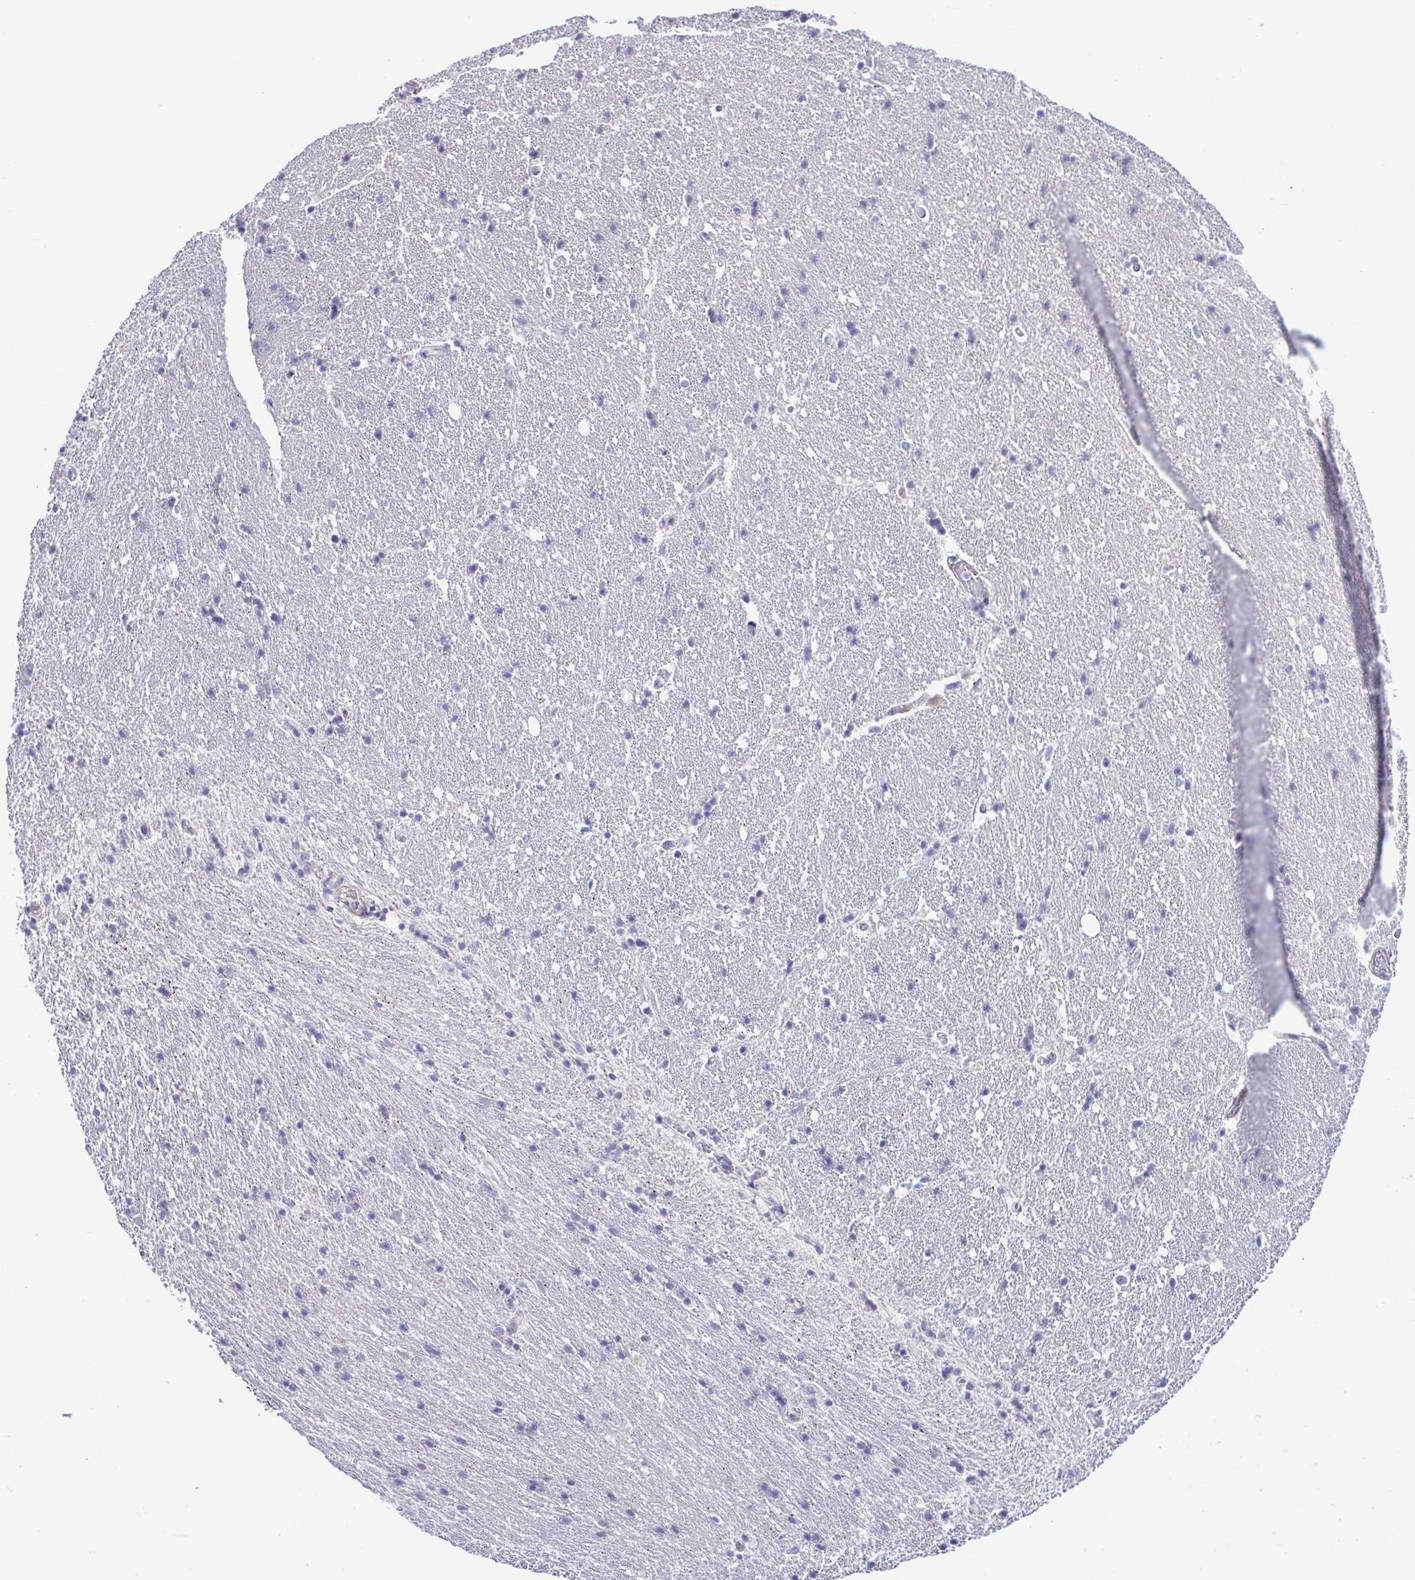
{"staining": {"intensity": "negative", "quantity": "none", "location": "none"}, "tissue": "hippocampus", "cell_type": "Glial cells", "image_type": "normal", "snomed": [{"axis": "morphology", "description": "Normal tissue, NOS"}, {"axis": "topography", "description": "Hippocampus"}], "caption": "This is an immunohistochemistry histopathology image of normal human hippocampus. There is no expression in glial cells.", "gene": "SYNPO2L", "patient": {"sex": "male", "age": 63}}